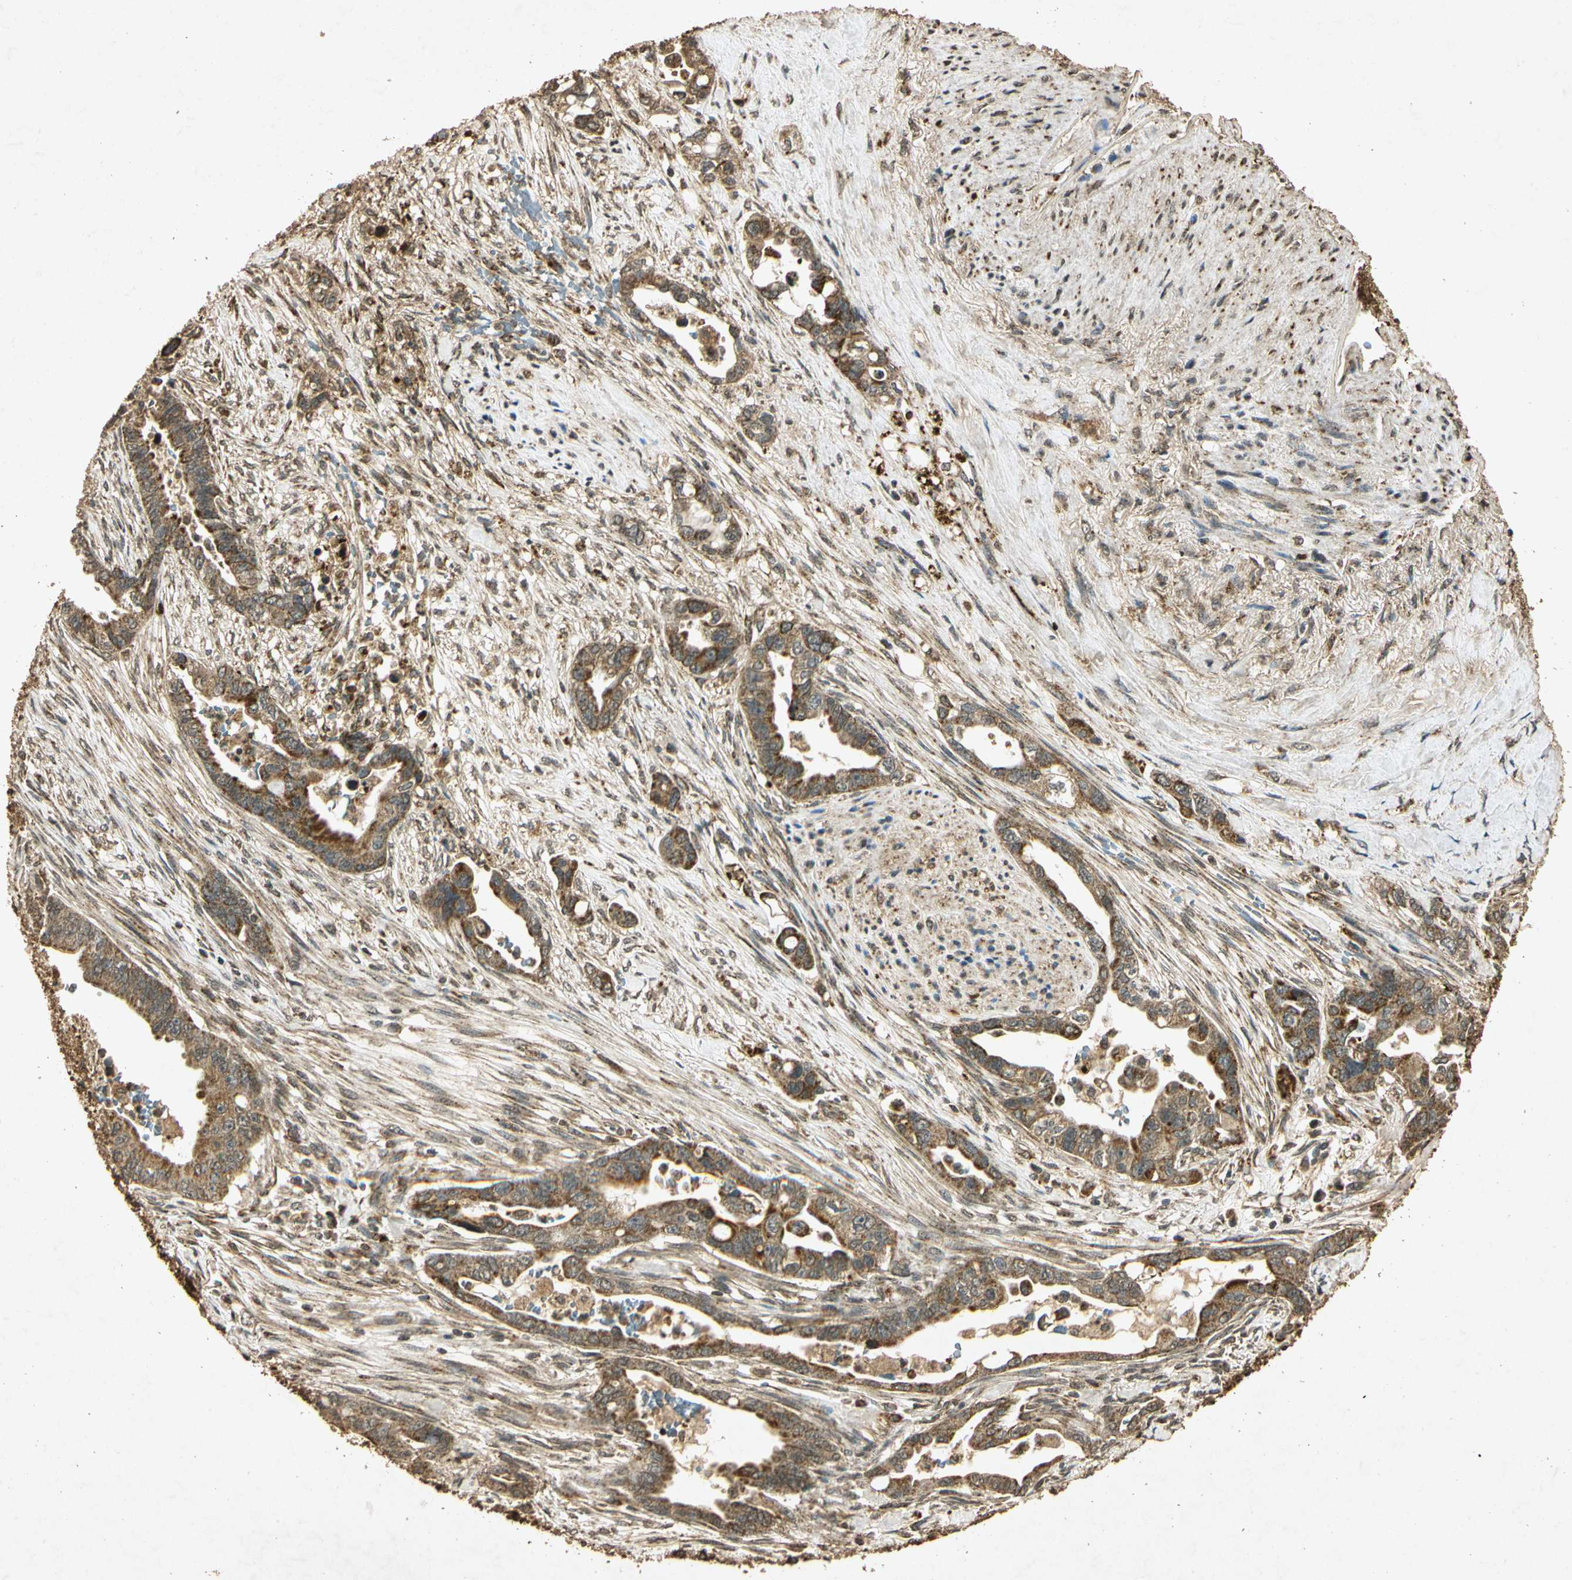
{"staining": {"intensity": "moderate", "quantity": ">75%", "location": "cytoplasmic/membranous"}, "tissue": "pancreatic cancer", "cell_type": "Tumor cells", "image_type": "cancer", "snomed": [{"axis": "morphology", "description": "Adenocarcinoma, NOS"}, {"axis": "topography", "description": "Pancreas"}], "caption": "IHC (DAB (3,3'-diaminobenzidine)) staining of pancreatic adenocarcinoma shows moderate cytoplasmic/membranous protein expression in approximately >75% of tumor cells.", "gene": "PRDX3", "patient": {"sex": "male", "age": 70}}